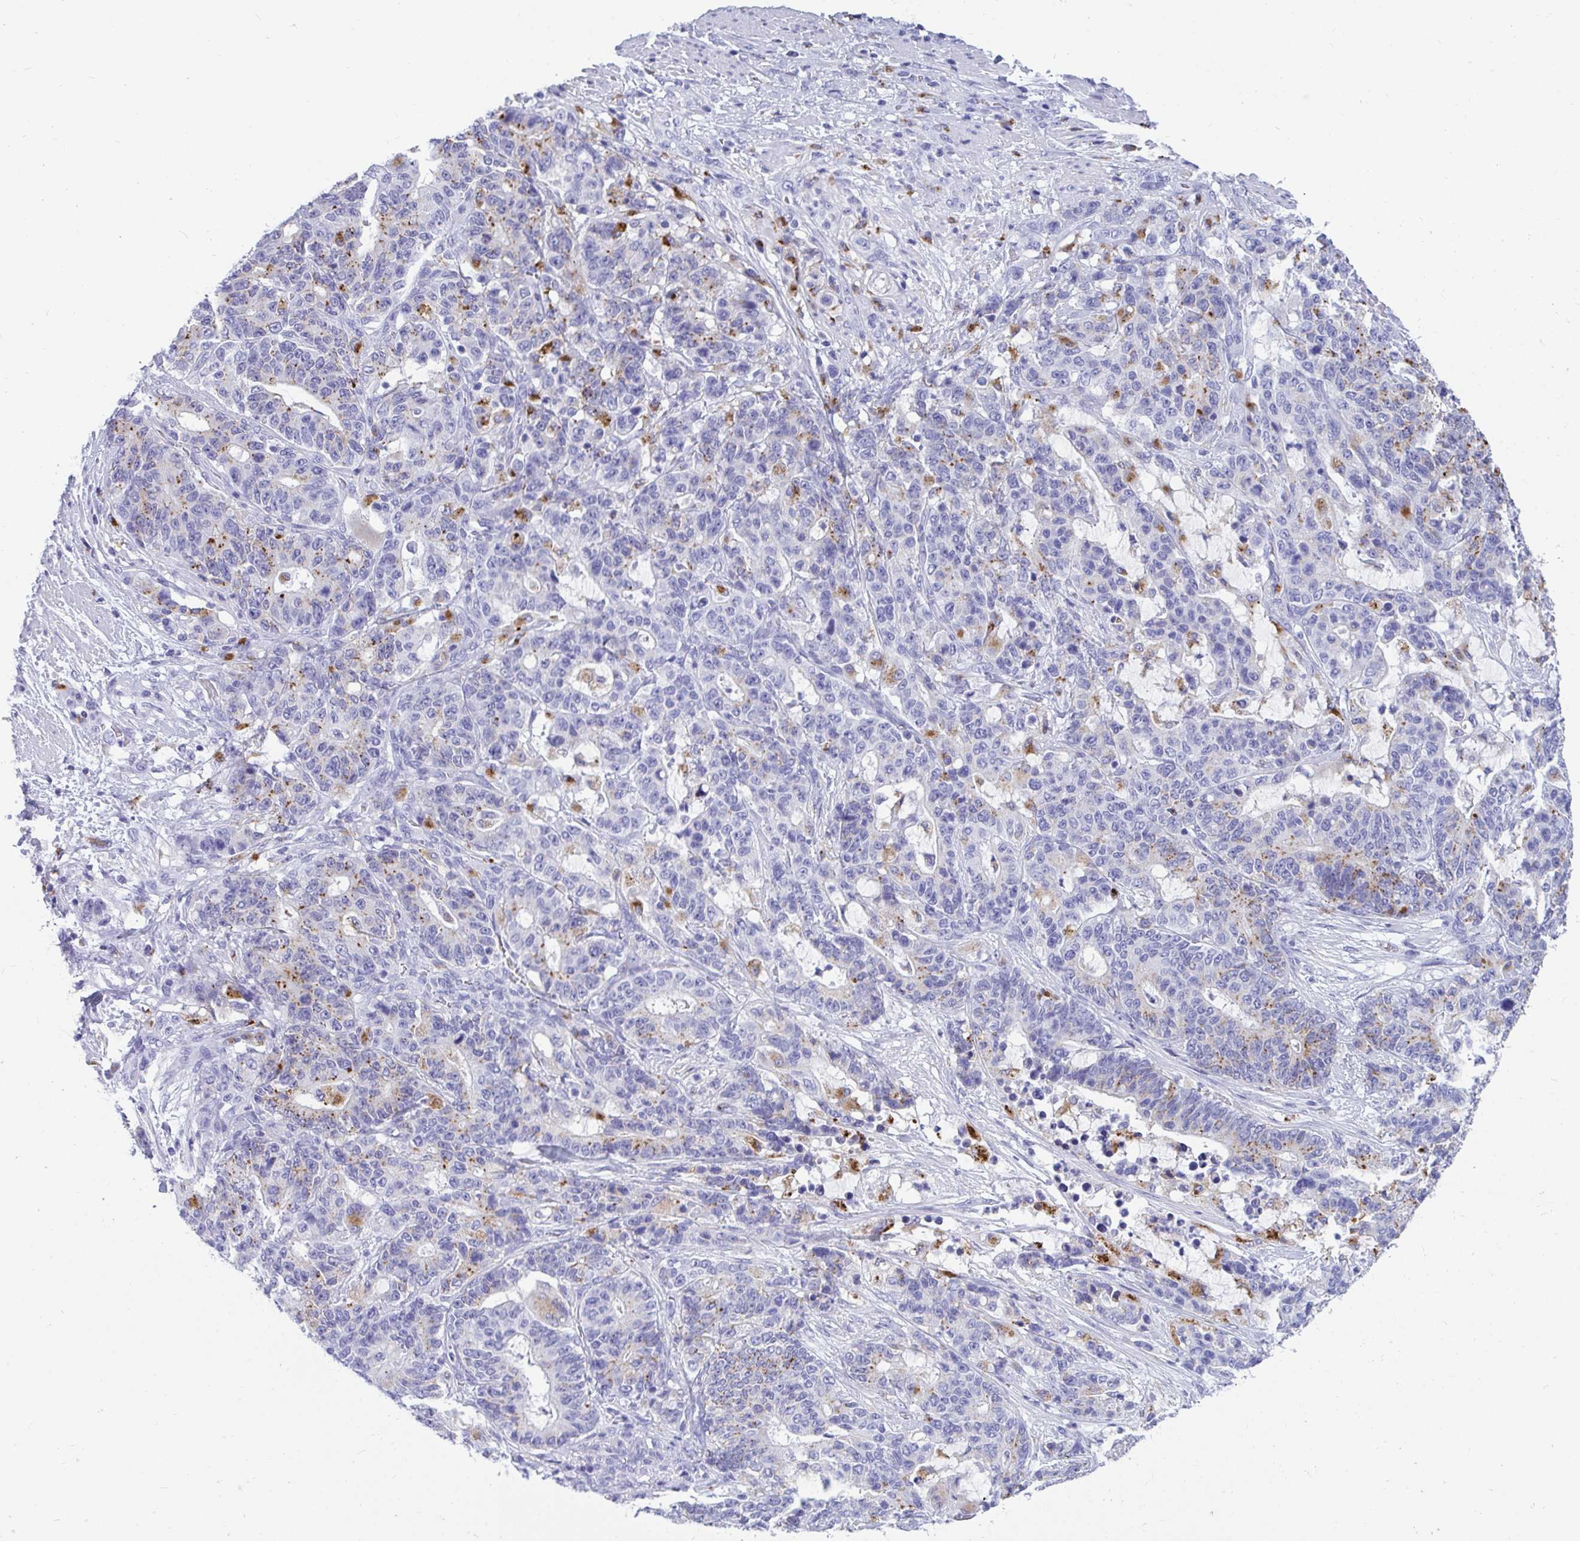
{"staining": {"intensity": "weak", "quantity": "25%-75%", "location": "cytoplasmic/membranous"}, "tissue": "stomach cancer", "cell_type": "Tumor cells", "image_type": "cancer", "snomed": [{"axis": "morphology", "description": "Normal tissue, NOS"}, {"axis": "morphology", "description": "Adenocarcinoma, NOS"}, {"axis": "topography", "description": "Stomach"}], "caption": "Approximately 25%-75% of tumor cells in stomach cancer show weak cytoplasmic/membranous protein staining as visualized by brown immunohistochemical staining.", "gene": "CPVL", "patient": {"sex": "female", "age": 64}}